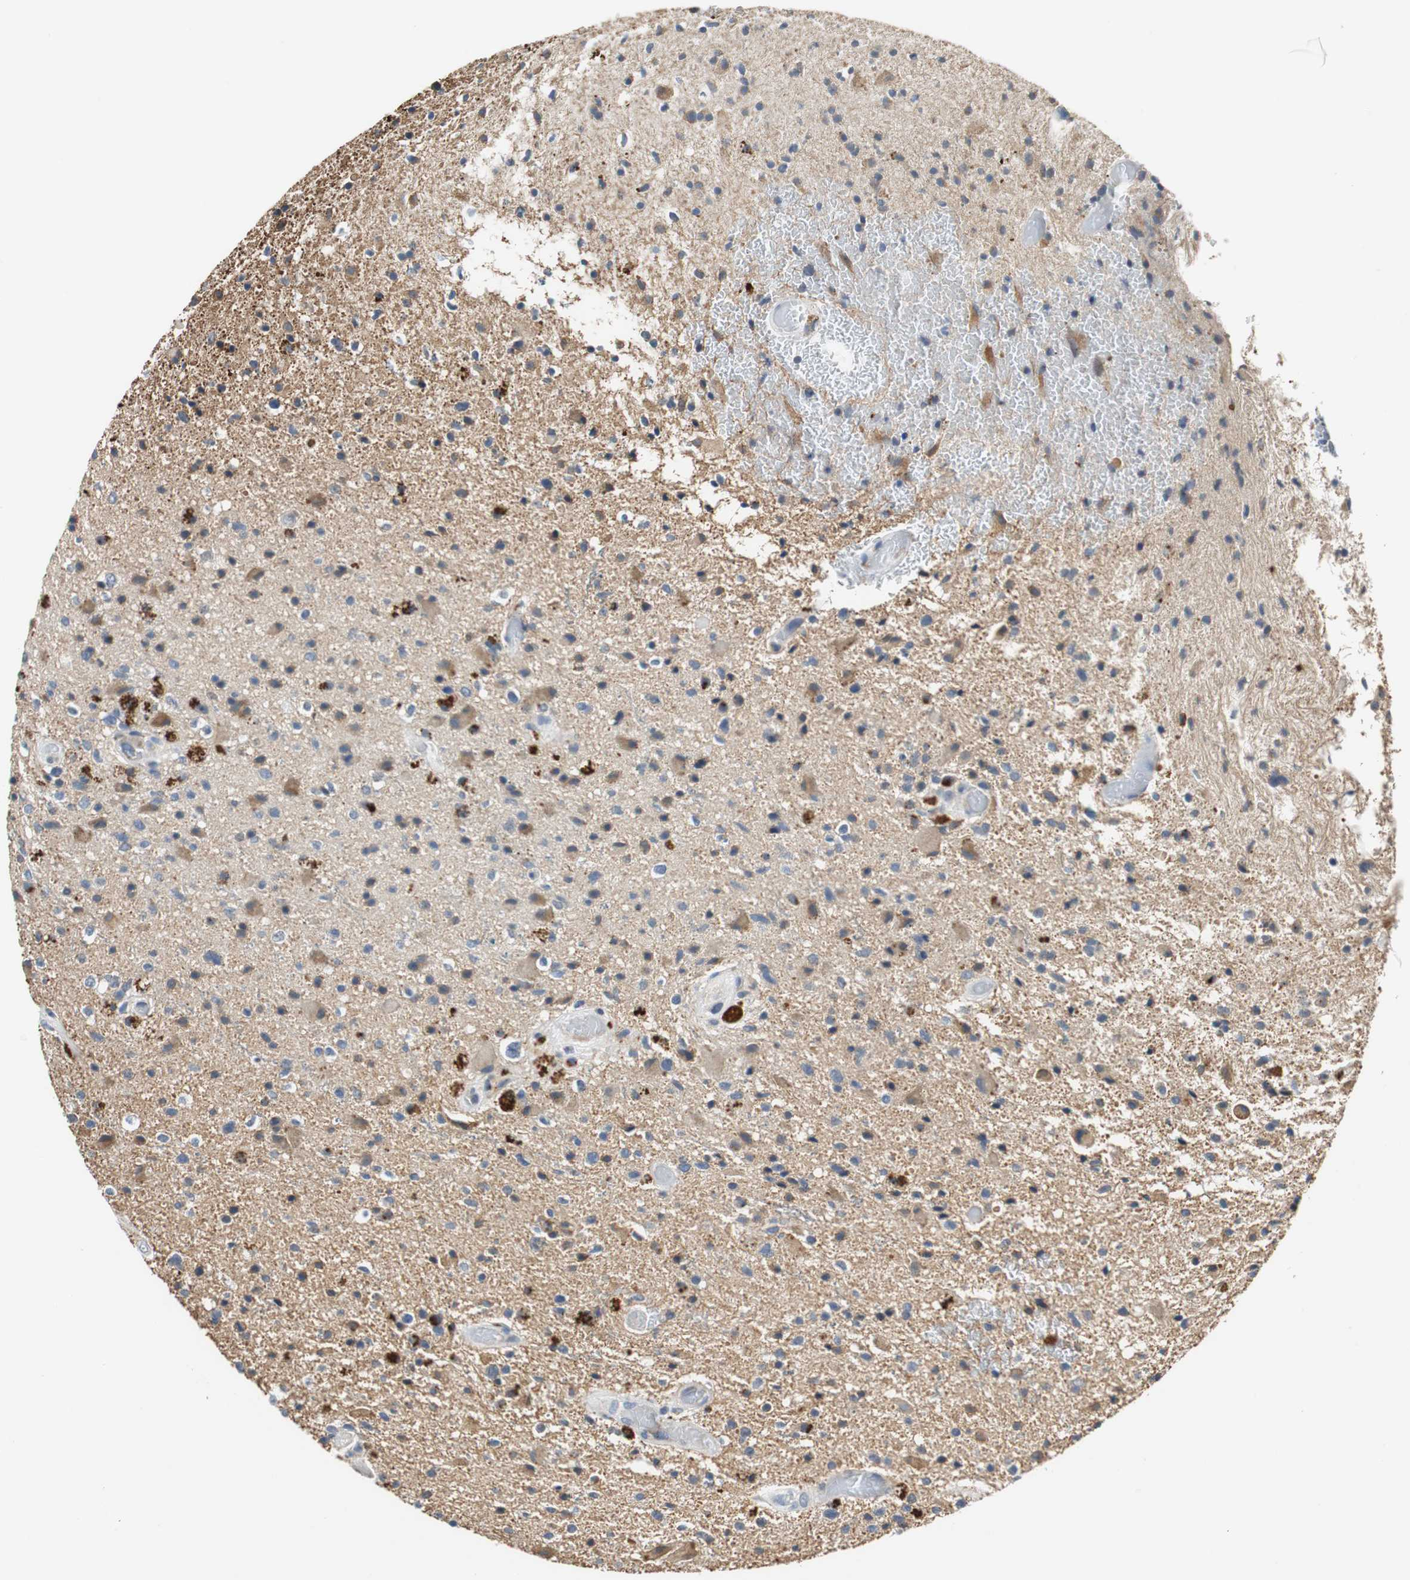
{"staining": {"intensity": "moderate", "quantity": "25%-75%", "location": "cytoplasmic/membranous"}, "tissue": "glioma", "cell_type": "Tumor cells", "image_type": "cancer", "snomed": [{"axis": "morphology", "description": "Glioma, malignant, High grade"}, {"axis": "topography", "description": "Brain"}], "caption": "Immunohistochemical staining of glioma displays medium levels of moderate cytoplasmic/membranous protein staining in about 25%-75% of tumor cells.", "gene": "NLGN1", "patient": {"sex": "male", "age": 33}}